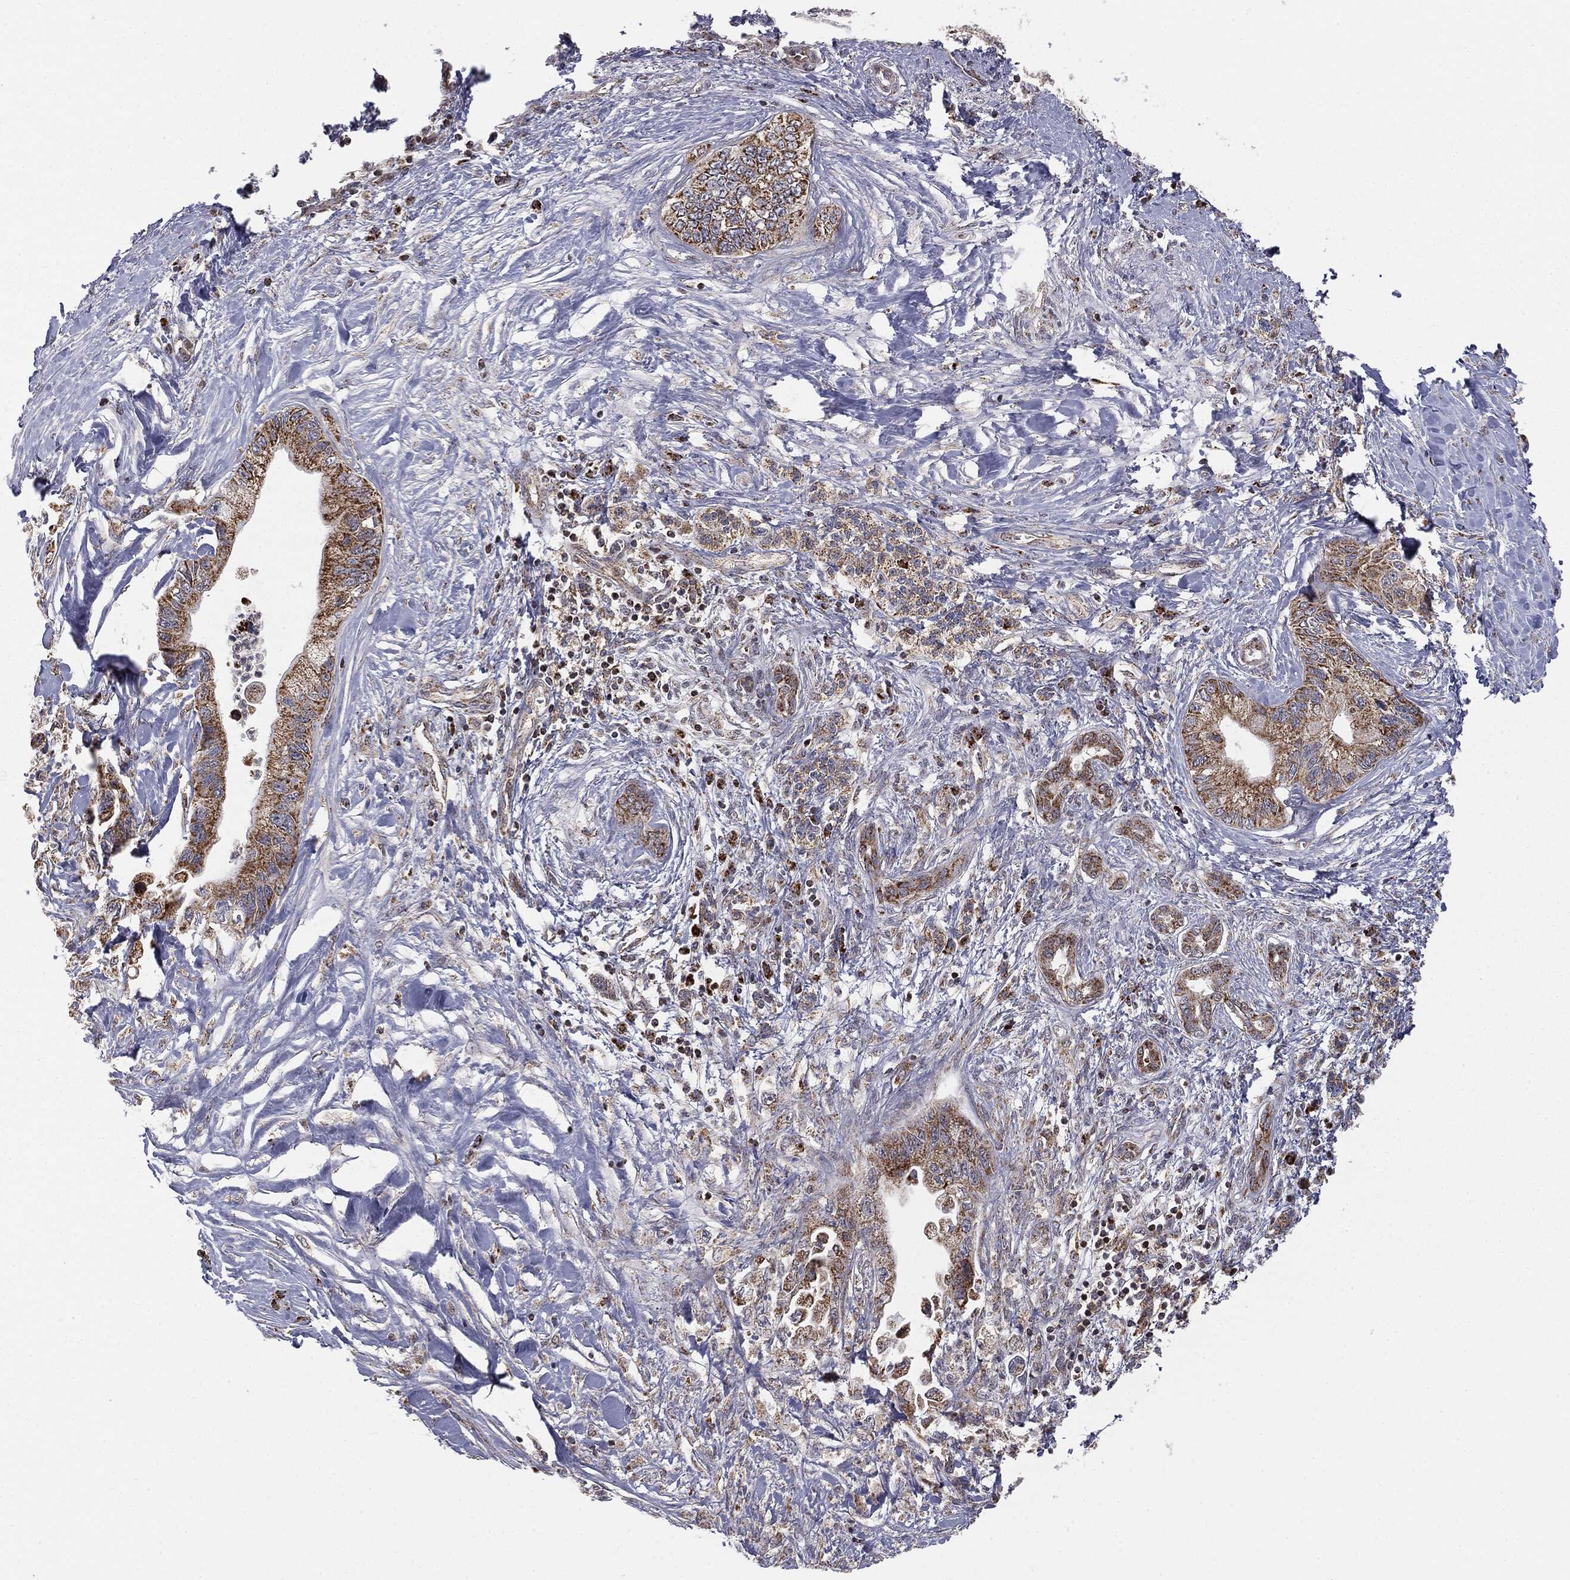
{"staining": {"intensity": "strong", "quantity": "25%-75%", "location": "cytoplasmic/membranous"}, "tissue": "pancreatic cancer", "cell_type": "Tumor cells", "image_type": "cancer", "snomed": [{"axis": "morphology", "description": "Adenocarcinoma, NOS"}, {"axis": "topography", "description": "Pancreas"}], "caption": "An immunohistochemistry photomicrograph of tumor tissue is shown. Protein staining in brown labels strong cytoplasmic/membranous positivity in pancreatic cancer (adenocarcinoma) within tumor cells.", "gene": "MTOR", "patient": {"sex": "male", "age": 61}}